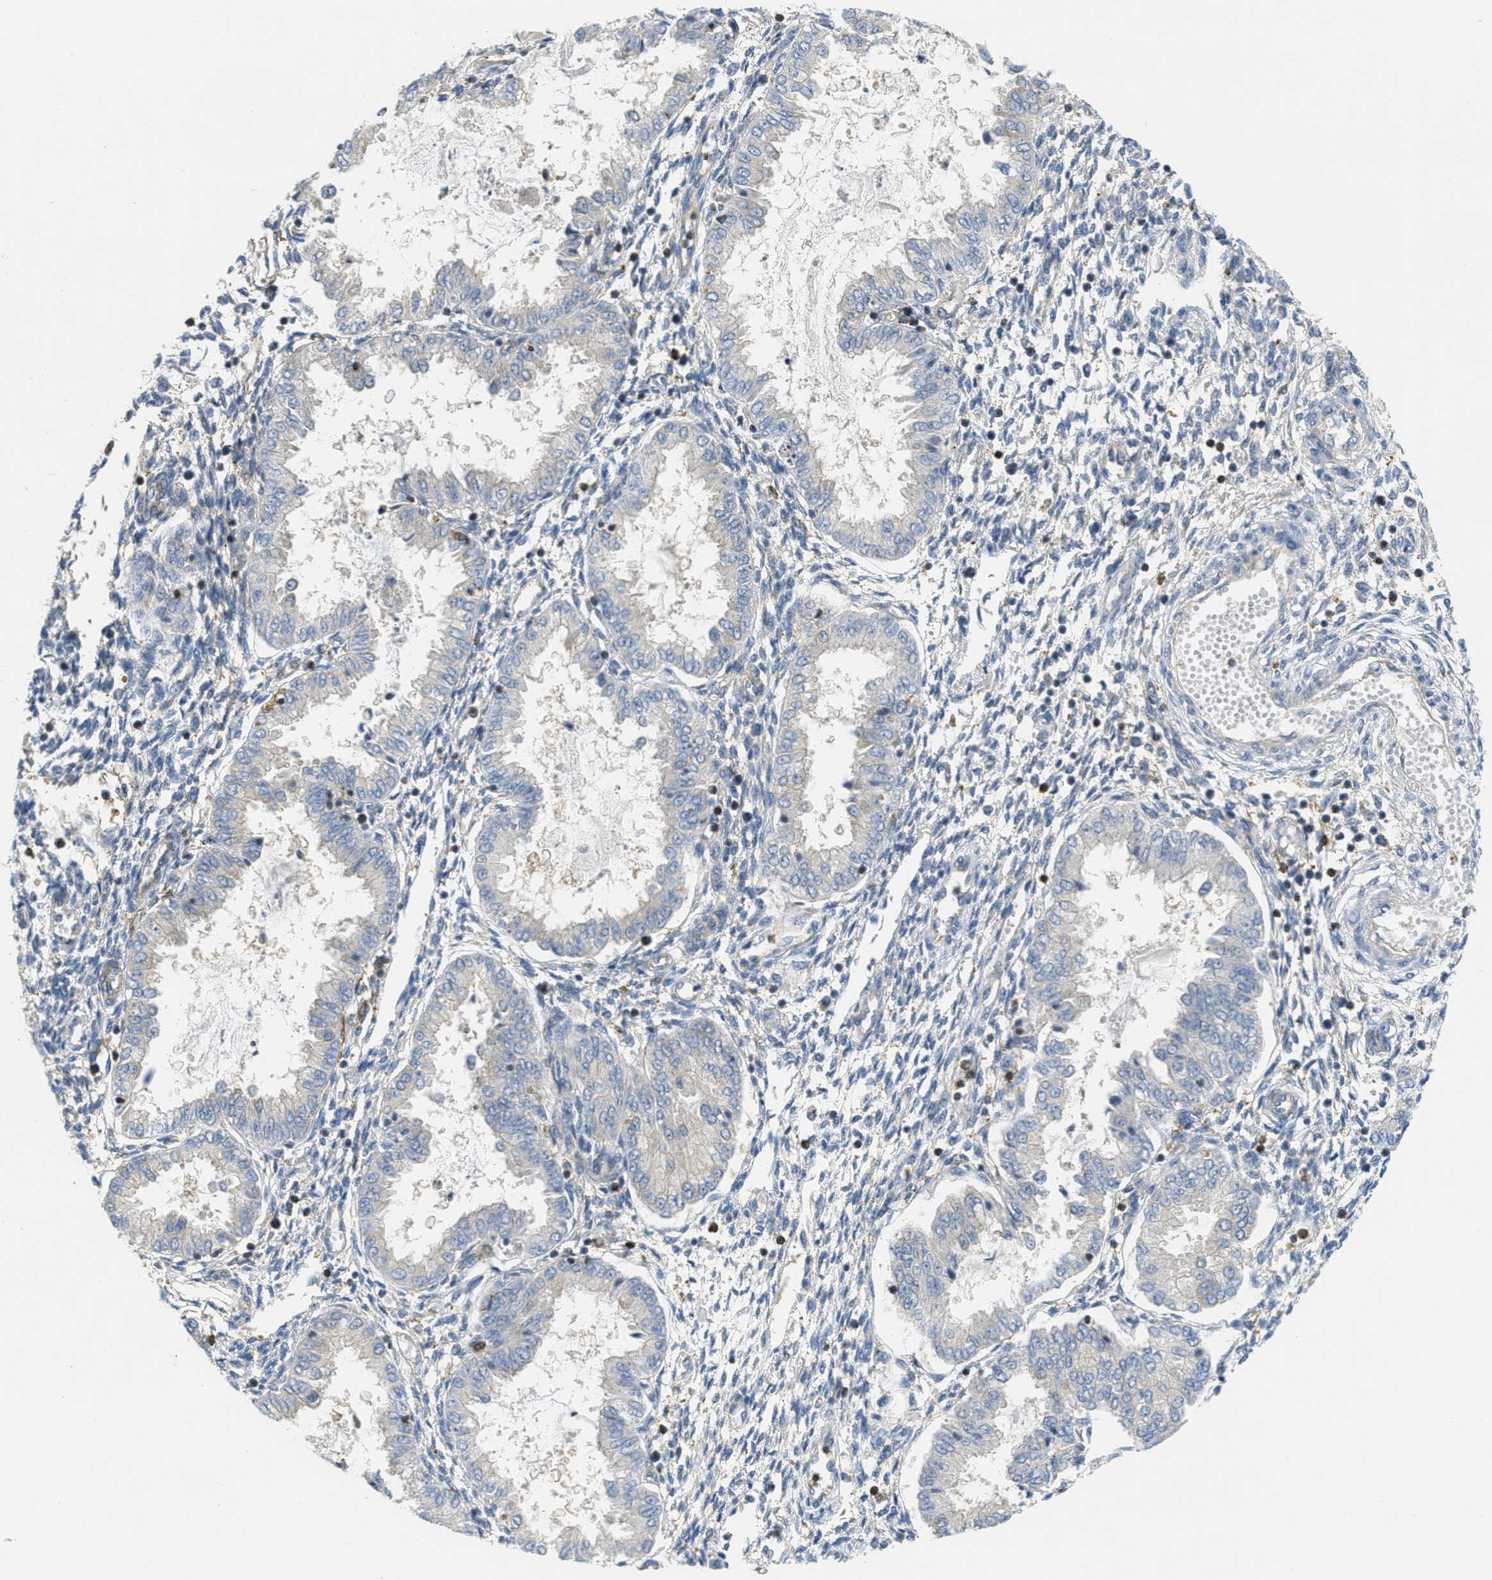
{"staining": {"intensity": "negative", "quantity": "none", "location": "none"}, "tissue": "endometrium", "cell_type": "Cells in endometrial stroma", "image_type": "normal", "snomed": [{"axis": "morphology", "description": "Normal tissue, NOS"}, {"axis": "topography", "description": "Endometrium"}], "caption": "DAB (3,3'-diaminobenzidine) immunohistochemical staining of benign human endometrium displays no significant expression in cells in endometrial stroma. The staining is performed using DAB brown chromogen with nuclei counter-stained in using hematoxylin.", "gene": "GRIK2", "patient": {"sex": "female", "age": 33}}